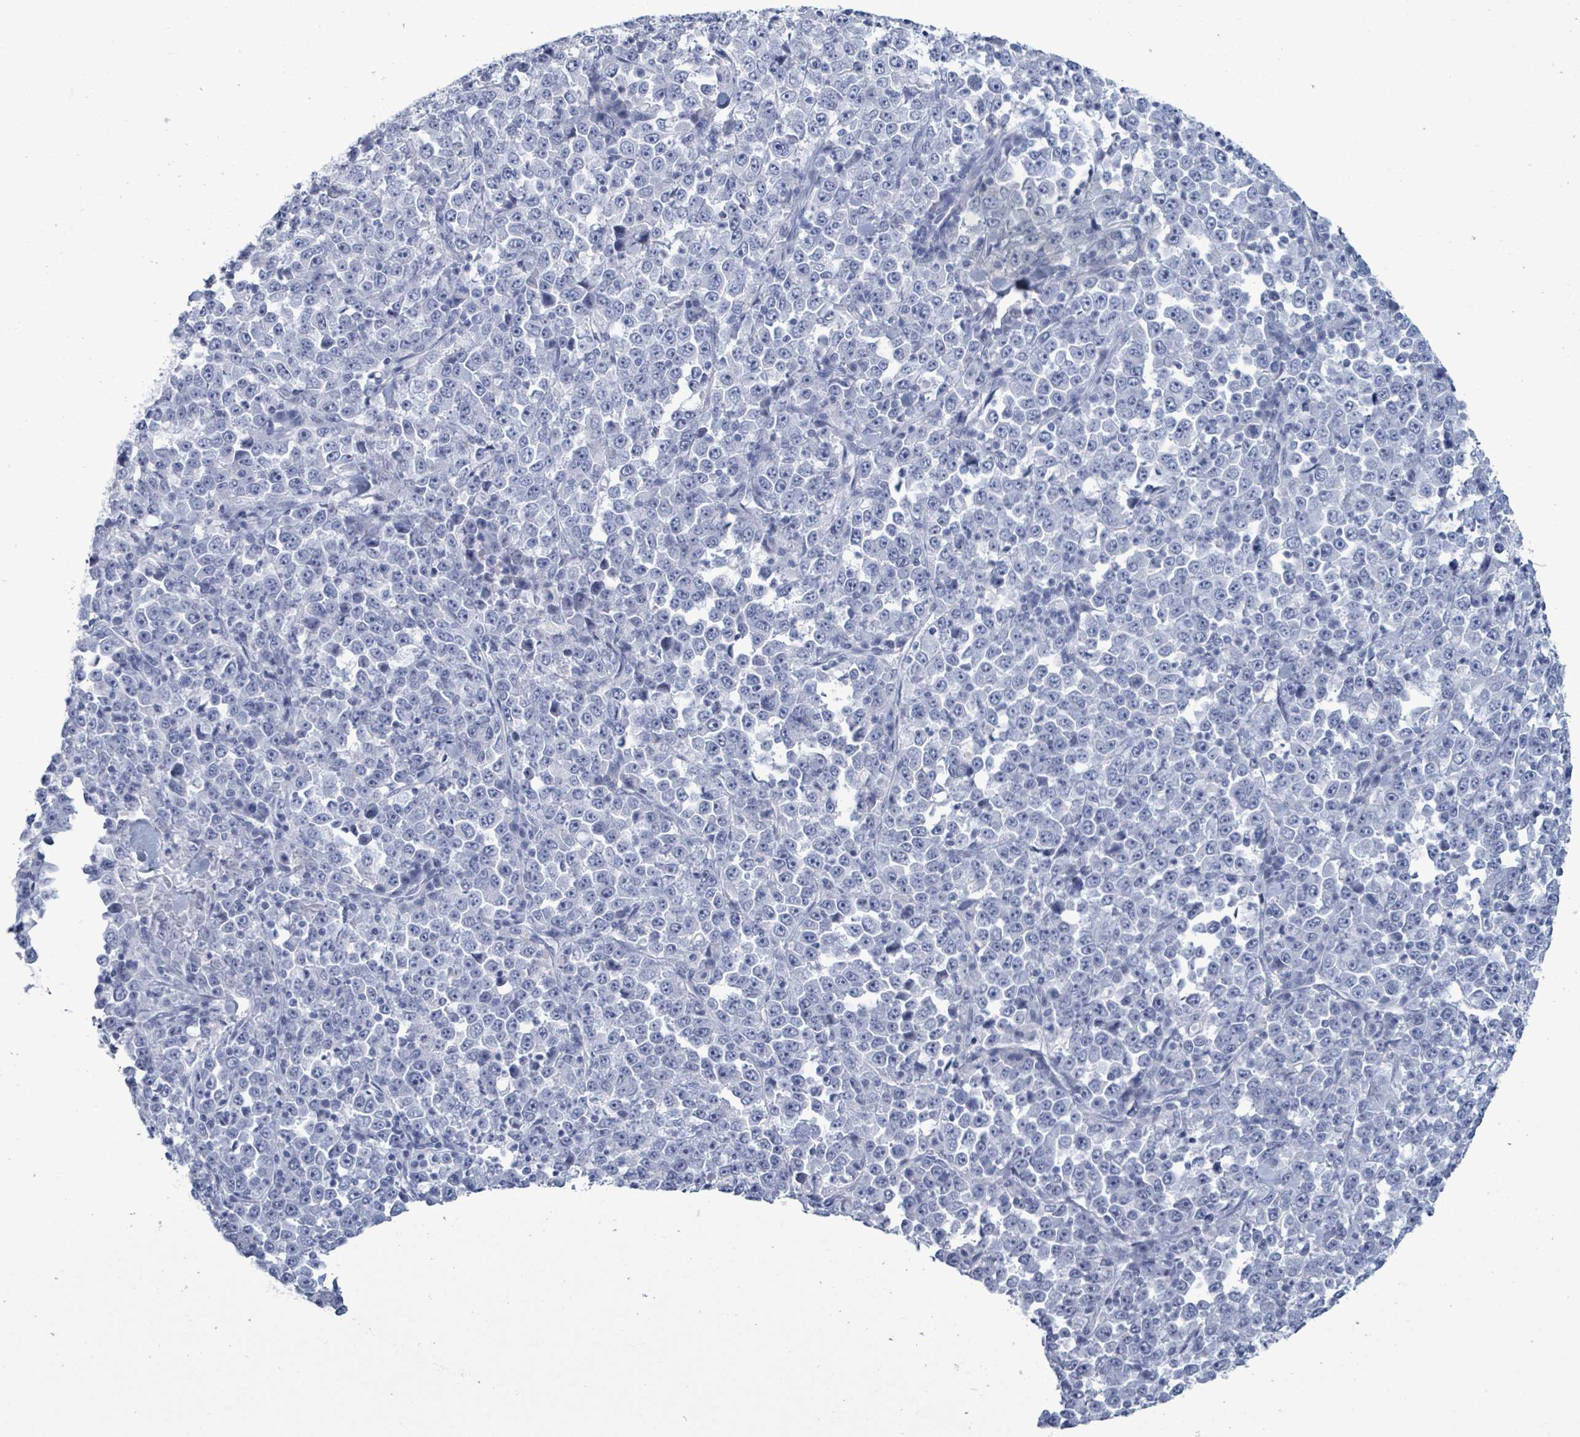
{"staining": {"intensity": "negative", "quantity": "none", "location": "none"}, "tissue": "stomach cancer", "cell_type": "Tumor cells", "image_type": "cancer", "snomed": [{"axis": "morphology", "description": "Normal tissue, NOS"}, {"axis": "morphology", "description": "Adenocarcinoma, NOS"}, {"axis": "topography", "description": "Stomach, upper"}, {"axis": "topography", "description": "Stomach"}], "caption": "This photomicrograph is of adenocarcinoma (stomach) stained with IHC to label a protein in brown with the nuclei are counter-stained blue. There is no staining in tumor cells.", "gene": "ZNF771", "patient": {"sex": "male", "age": 59}}